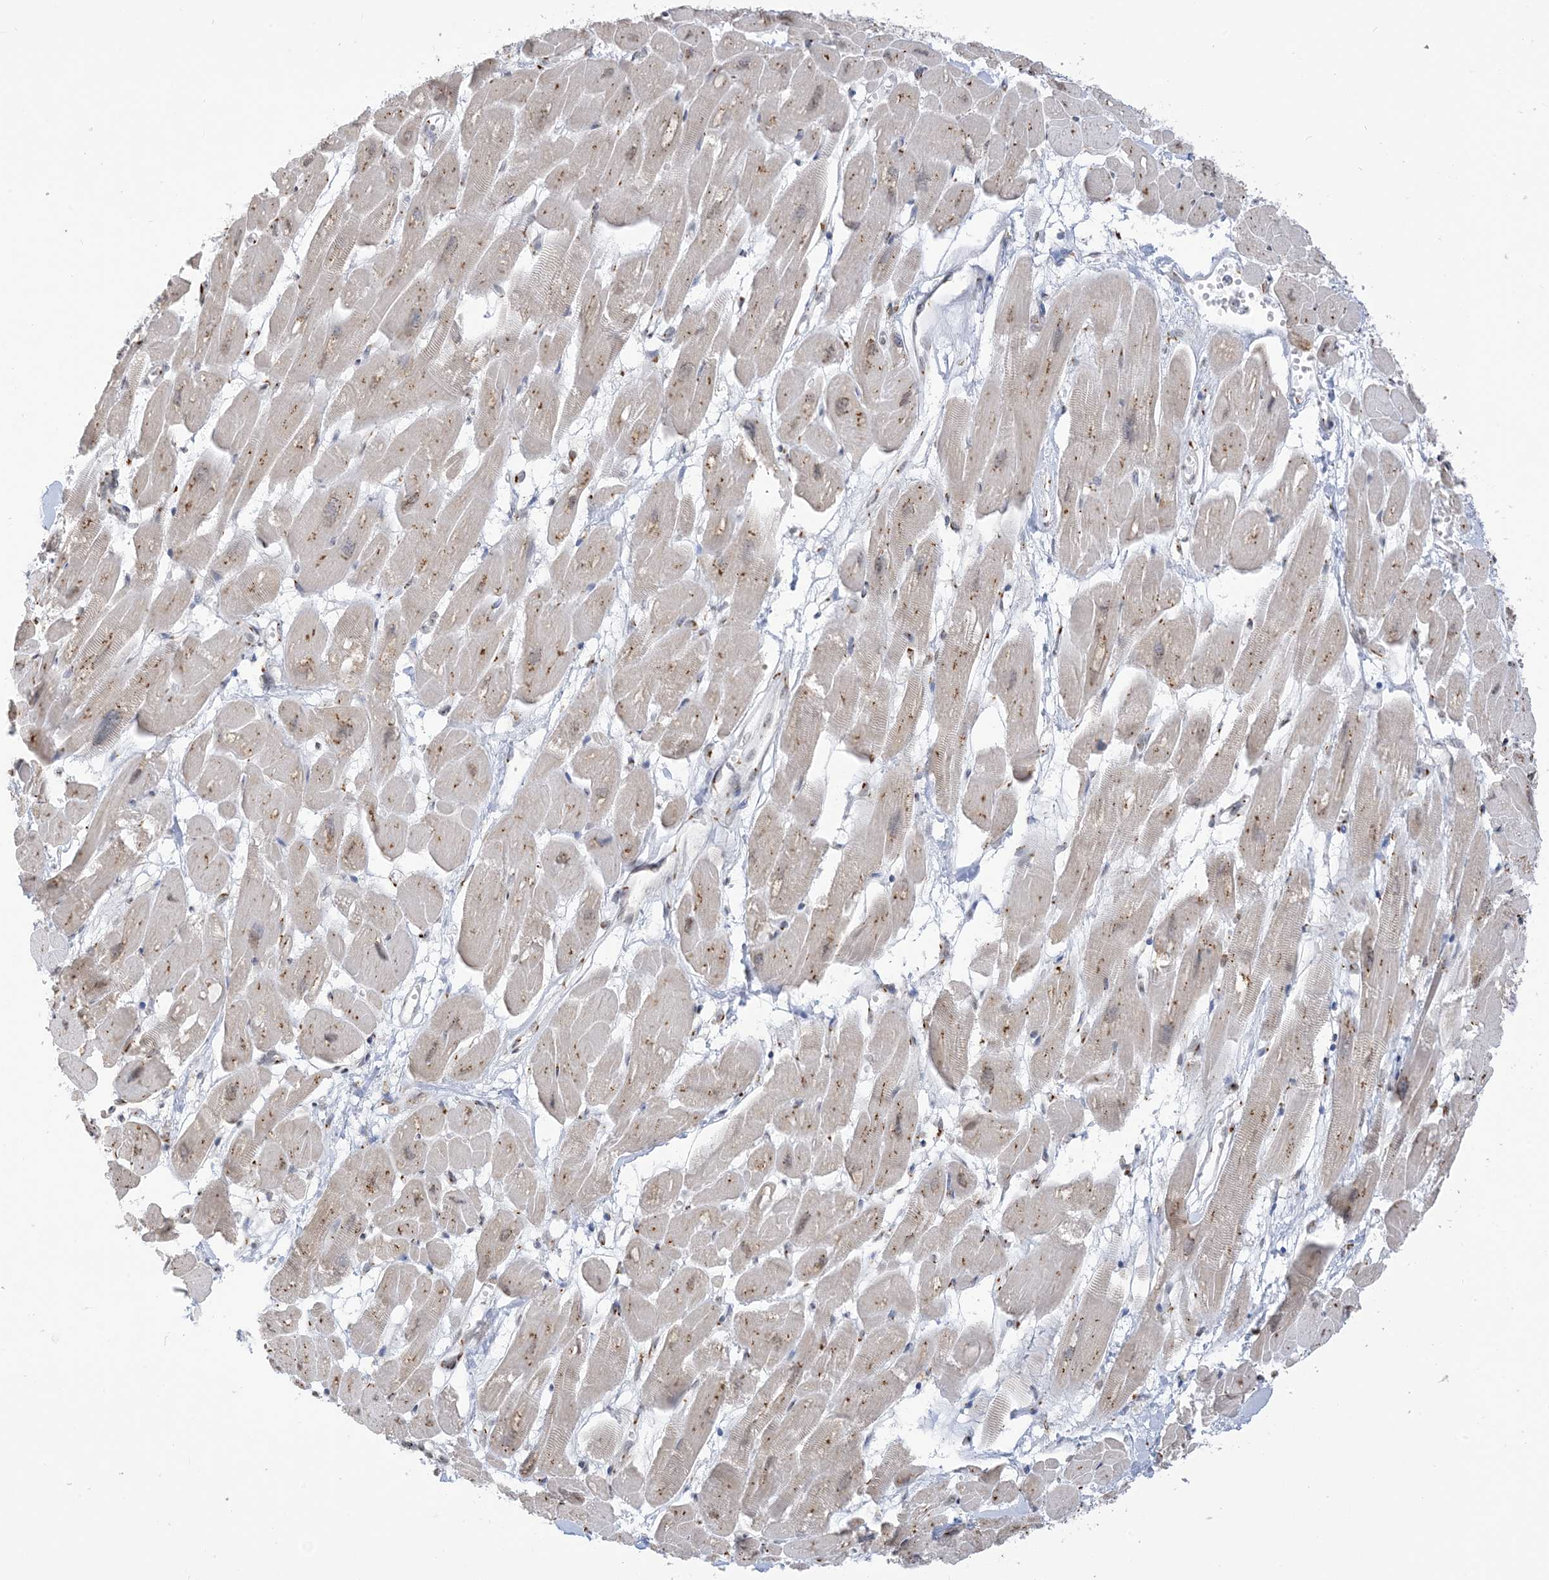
{"staining": {"intensity": "moderate", "quantity": "25%-75%", "location": "nuclear"}, "tissue": "heart muscle", "cell_type": "Cardiomyocytes", "image_type": "normal", "snomed": [{"axis": "morphology", "description": "Normal tissue, NOS"}, {"axis": "topography", "description": "Heart"}], "caption": "Protein staining of benign heart muscle reveals moderate nuclear positivity in approximately 25%-75% of cardiomyocytes.", "gene": "GPR107", "patient": {"sex": "female", "age": 54}}